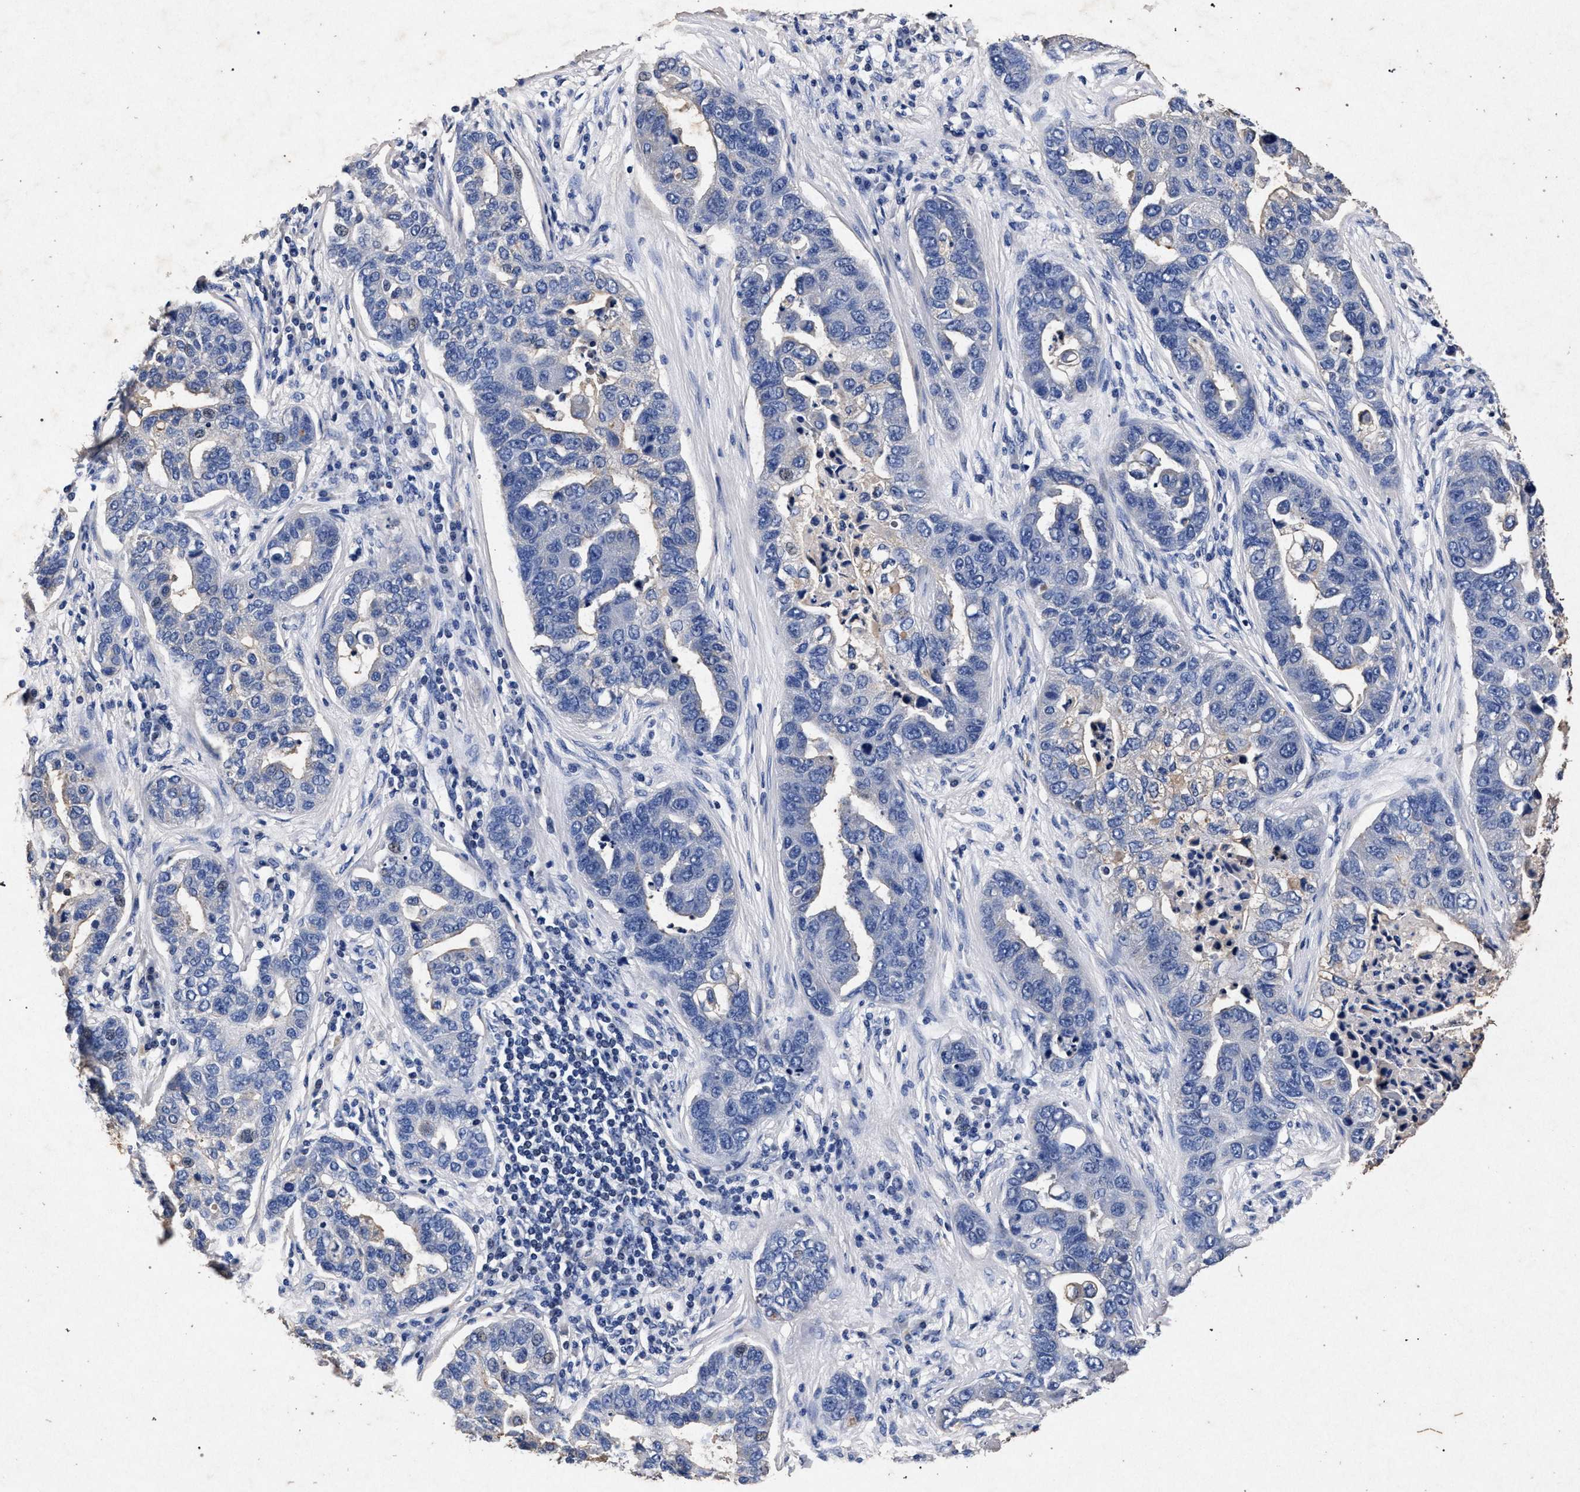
{"staining": {"intensity": "negative", "quantity": "none", "location": "none"}, "tissue": "pancreatic cancer", "cell_type": "Tumor cells", "image_type": "cancer", "snomed": [{"axis": "morphology", "description": "Adenocarcinoma, NOS"}, {"axis": "topography", "description": "Pancreas"}], "caption": "Protein analysis of adenocarcinoma (pancreatic) exhibits no significant expression in tumor cells.", "gene": "ATP1A2", "patient": {"sex": "female", "age": 61}}